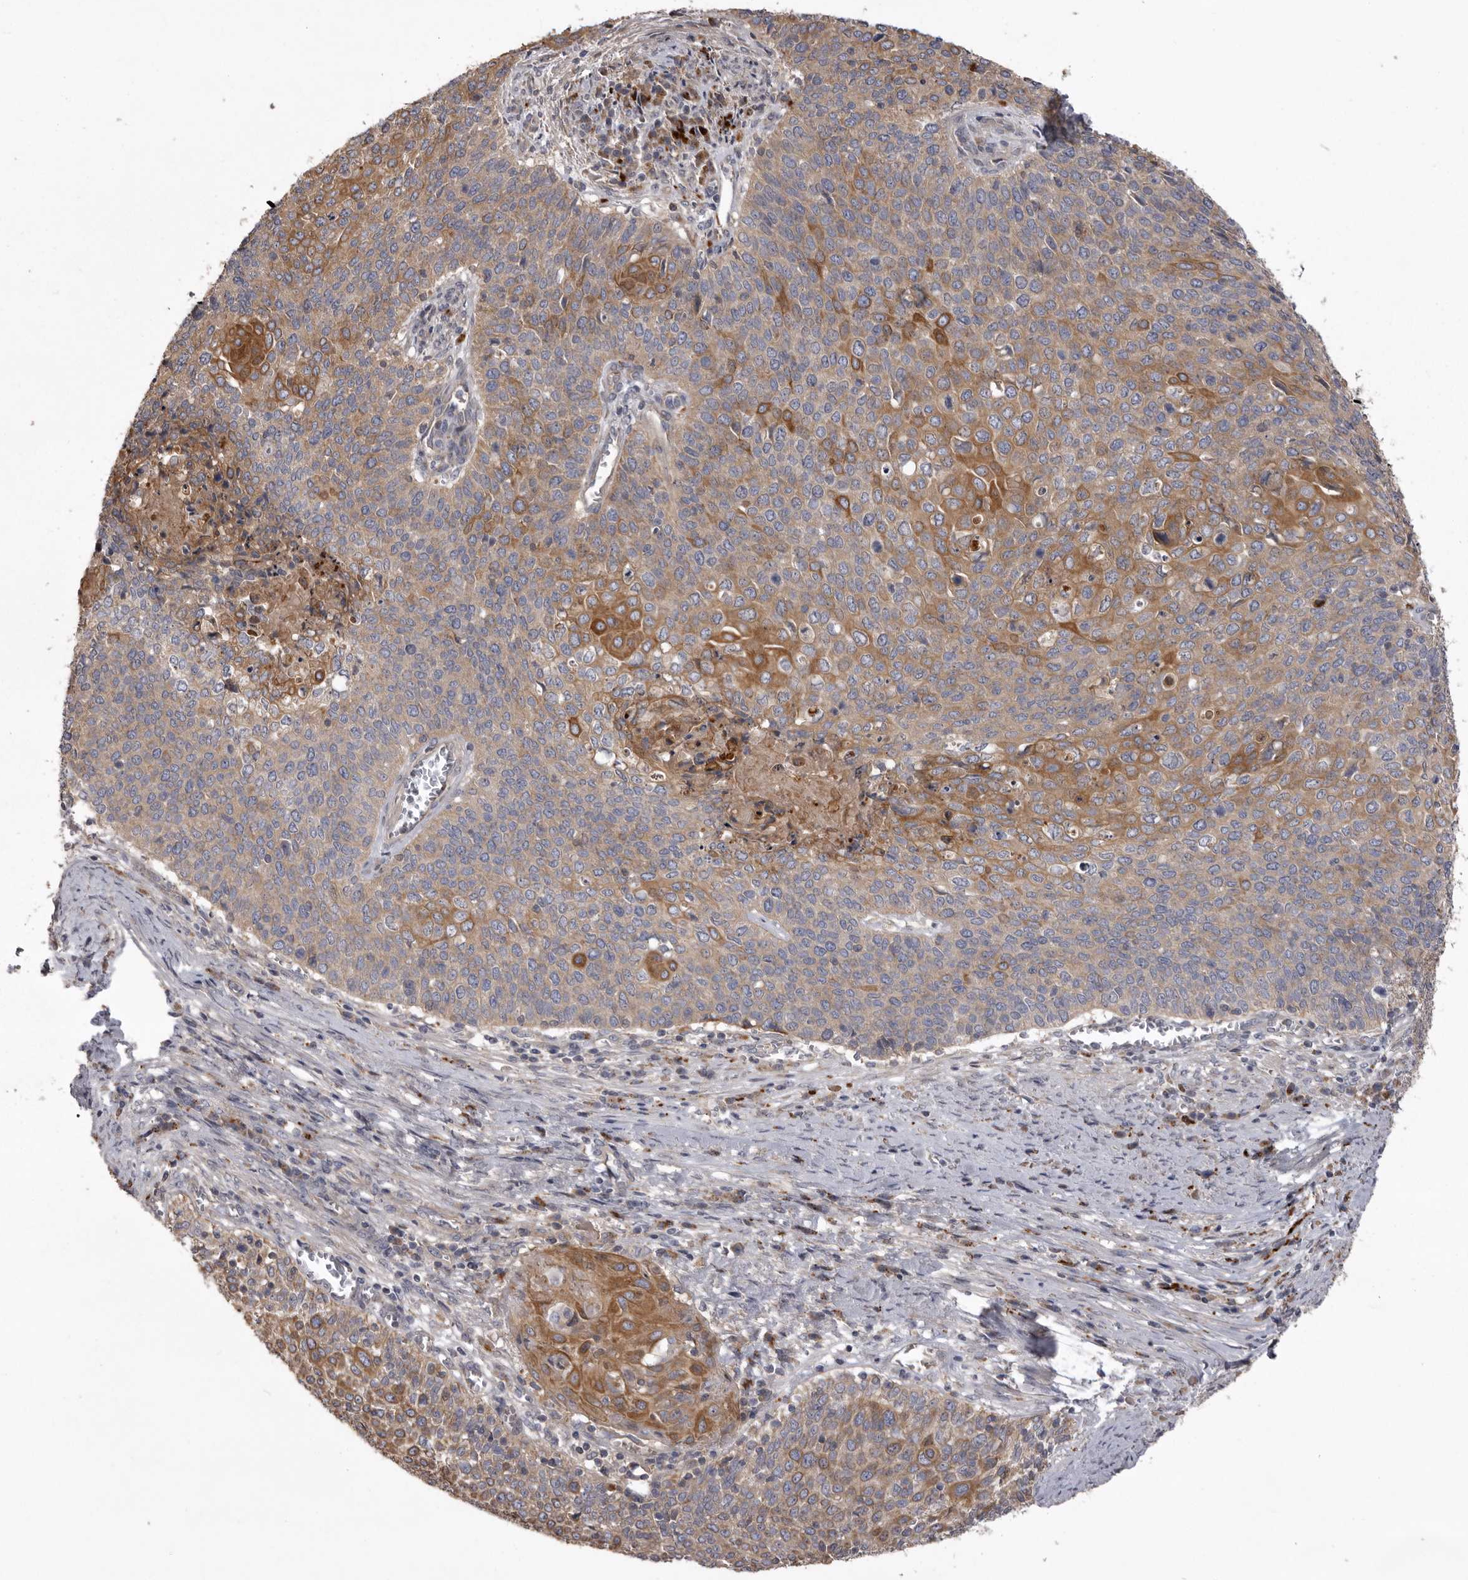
{"staining": {"intensity": "moderate", "quantity": "25%-75%", "location": "cytoplasmic/membranous"}, "tissue": "cervical cancer", "cell_type": "Tumor cells", "image_type": "cancer", "snomed": [{"axis": "morphology", "description": "Squamous cell carcinoma, NOS"}, {"axis": "topography", "description": "Cervix"}], "caption": "This micrograph exhibits immunohistochemistry staining of human cervical squamous cell carcinoma, with medium moderate cytoplasmic/membranous expression in about 25%-75% of tumor cells.", "gene": "WDR47", "patient": {"sex": "female", "age": 39}}